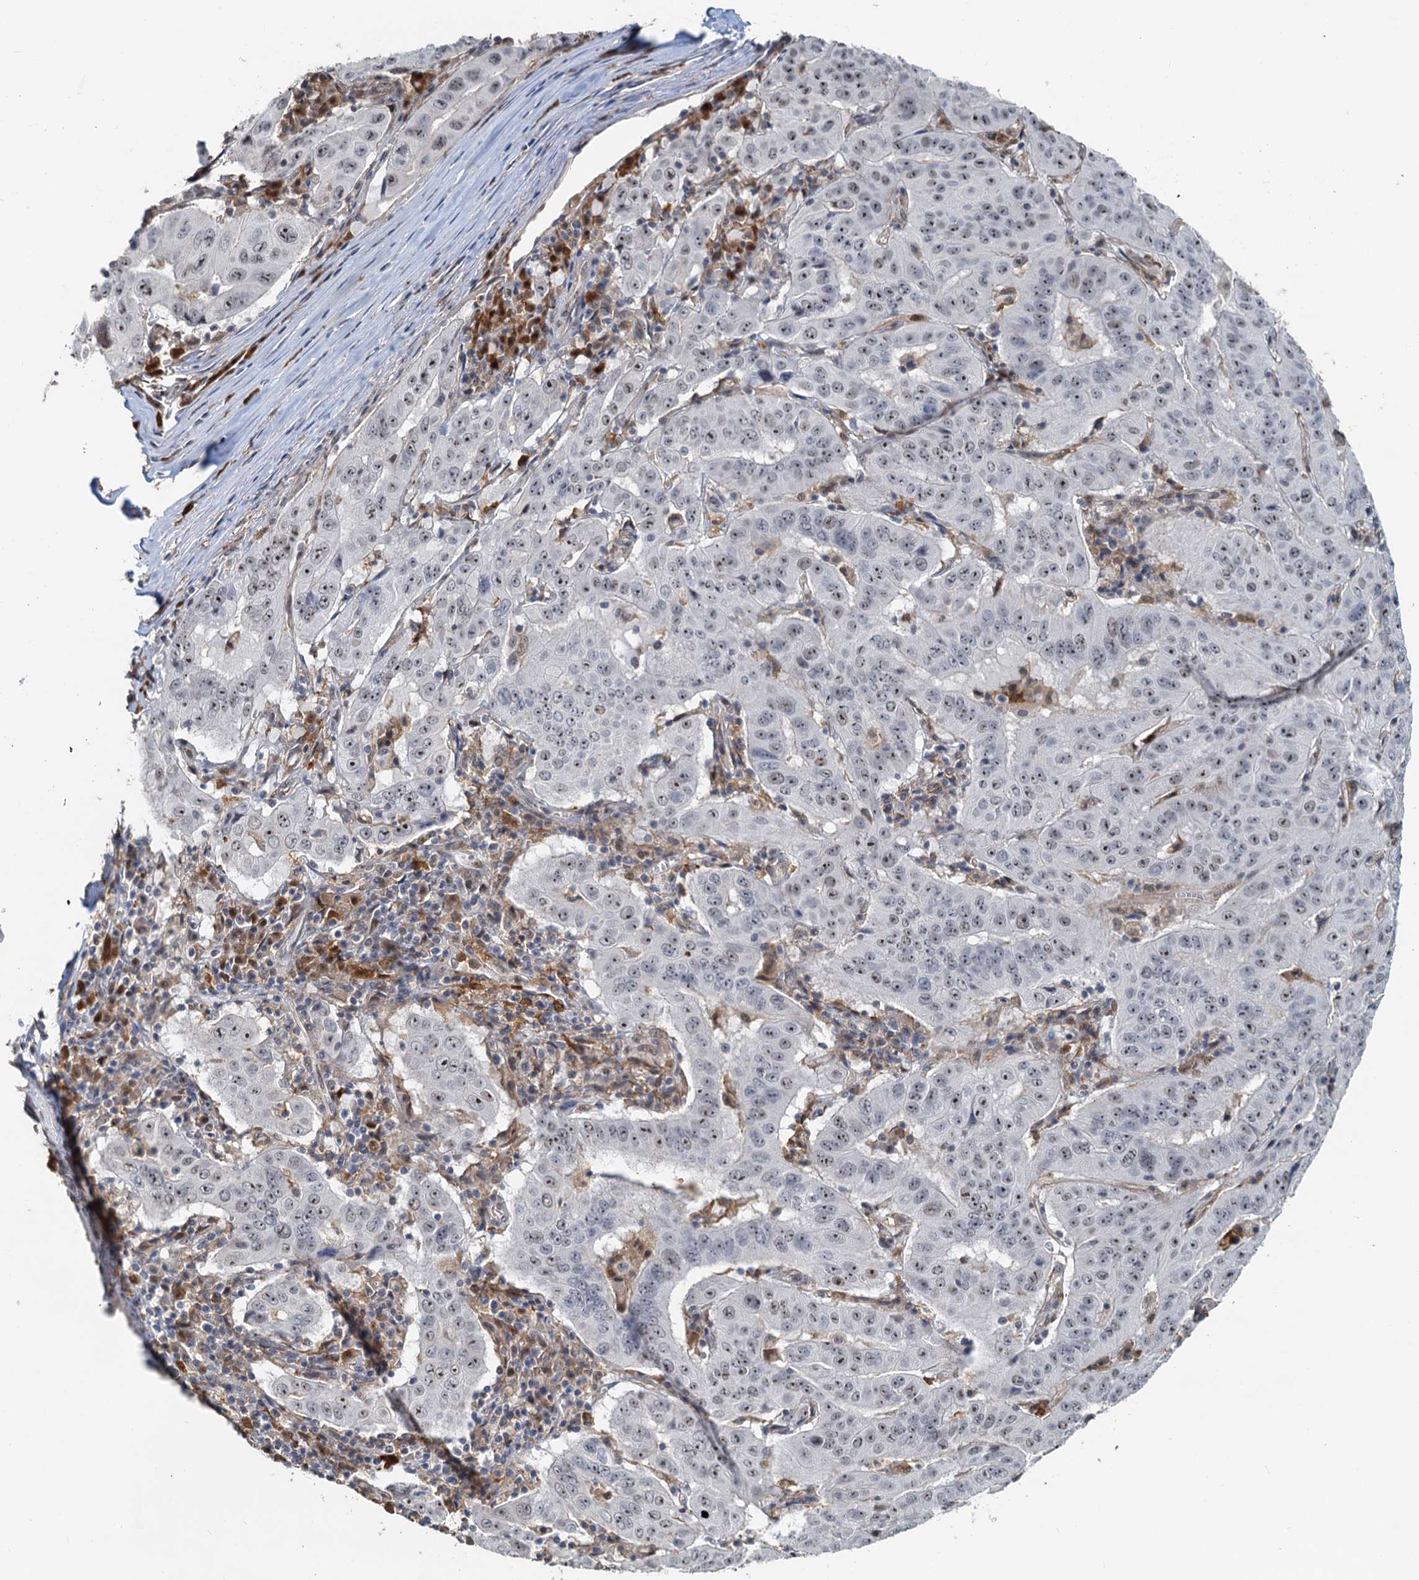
{"staining": {"intensity": "weak", "quantity": "<25%", "location": "nuclear"}, "tissue": "pancreatic cancer", "cell_type": "Tumor cells", "image_type": "cancer", "snomed": [{"axis": "morphology", "description": "Adenocarcinoma, NOS"}, {"axis": "topography", "description": "Pancreas"}], "caption": "Tumor cells are negative for brown protein staining in adenocarcinoma (pancreatic).", "gene": "SPINDOC", "patient": {"sex": "male", "age": 63}}